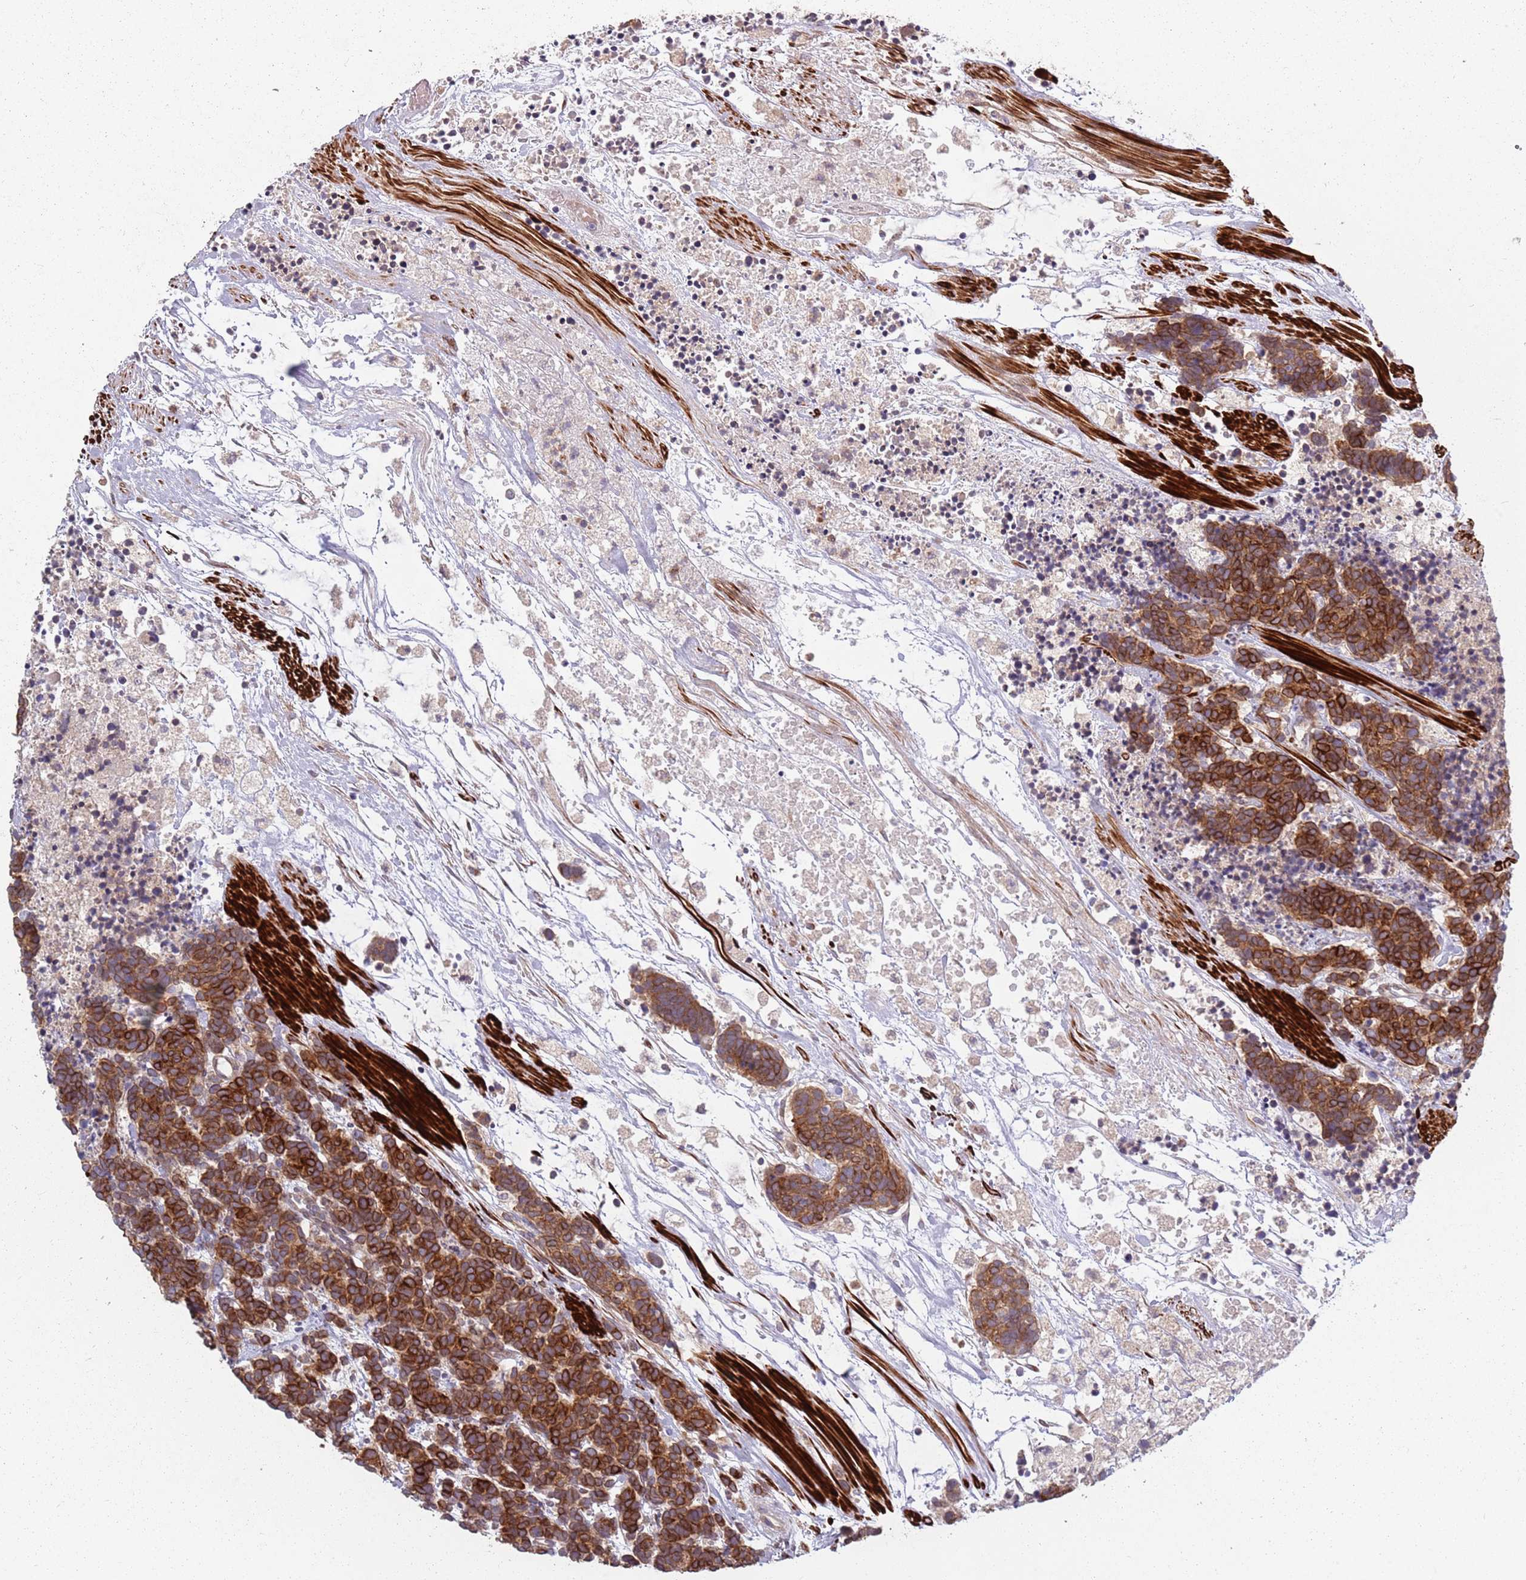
{"staining": {"intensity": "strong", "quantity": ">75%", "location": "cytoplasmic/membranous"}, "tissue": "carcinoid", "cell_type": "Tumor cells", "image_type": "cancer", "snomed": [{"axis": "morphology", "description": "Carcinoma, NOS"}, {"axis": "morphology", "description": "Carcinoid, malignant, NOS"}, {"axis": "topography", "description": "Prostate"}], "caption": "Protein staining by IHC displays strong cytoplasmic/membranous staining in approximately >75% of tumor cells in carcinoid (malignant). Using DAB (brown) and hematoxylin (blue) stains, captured at high magnification using brightfield microscopy.", "gene": "PLD6", "patient": {"sex": "male", "age": 57}}